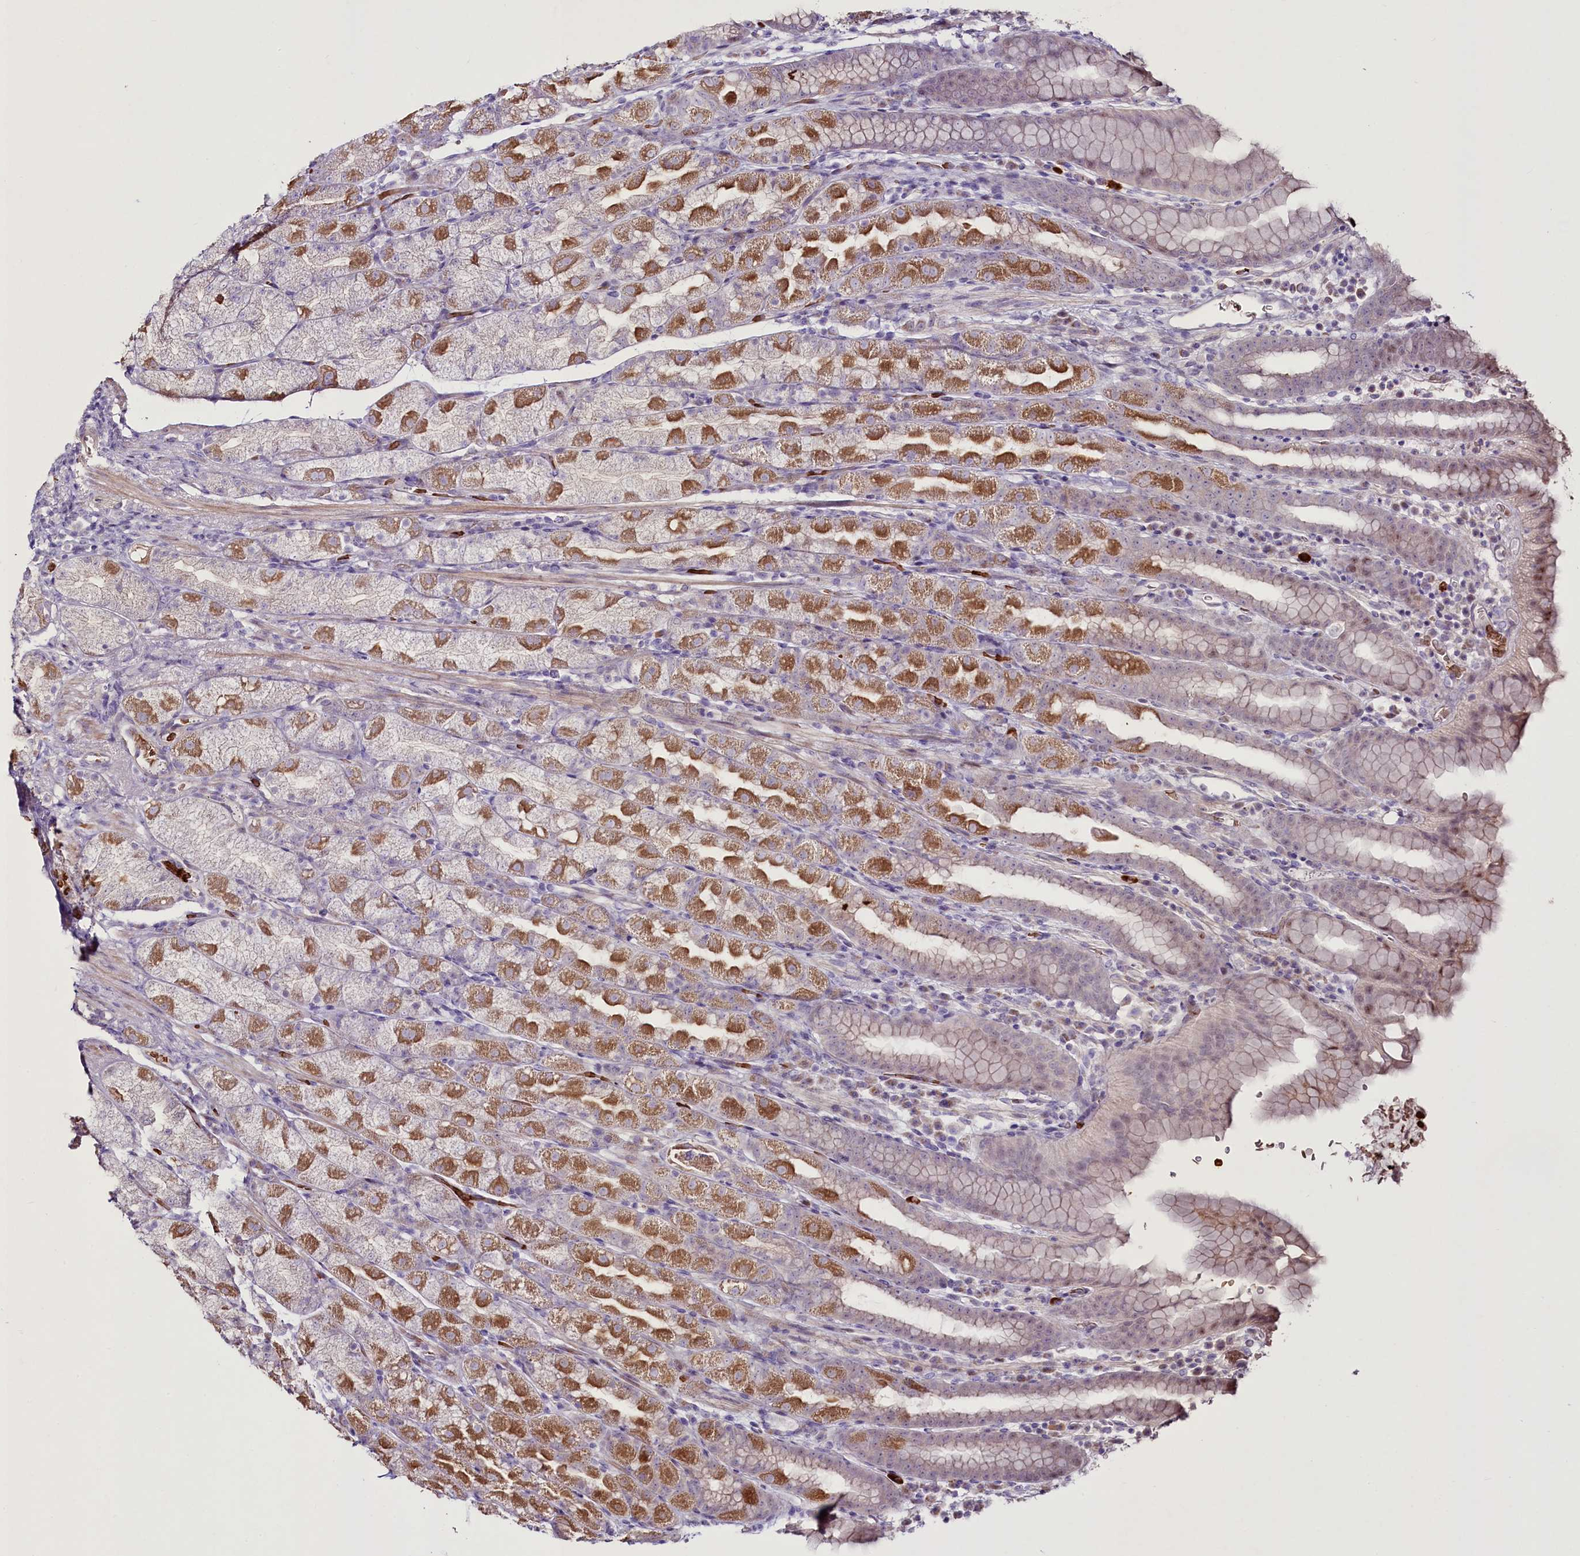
{"staining": {"intensity": "moderate", "quantity": "25%-75%", "location": "cytoplasmic/membranous"}, "tissue": "stomach", "cell_type": "Glandular cells", "image_type": "normal", "snomed": [{"axis": "morphology", "description": "Normal tissue, NOS"}, {"axis": "topography", "description": "Stomach, upper"}, {"axis": "topography", "description": "Stomach, lower"}, {"axis": "topography", "description": "Small intestine"}], "caption": "Protein expression analysis of benign stomach demonstrates moderate cytoplasmic/membranous positivity in about 25%-75% of glandular cells.", "gene": "SUSD3", "patient": {"sex": "male", "age": 68}}